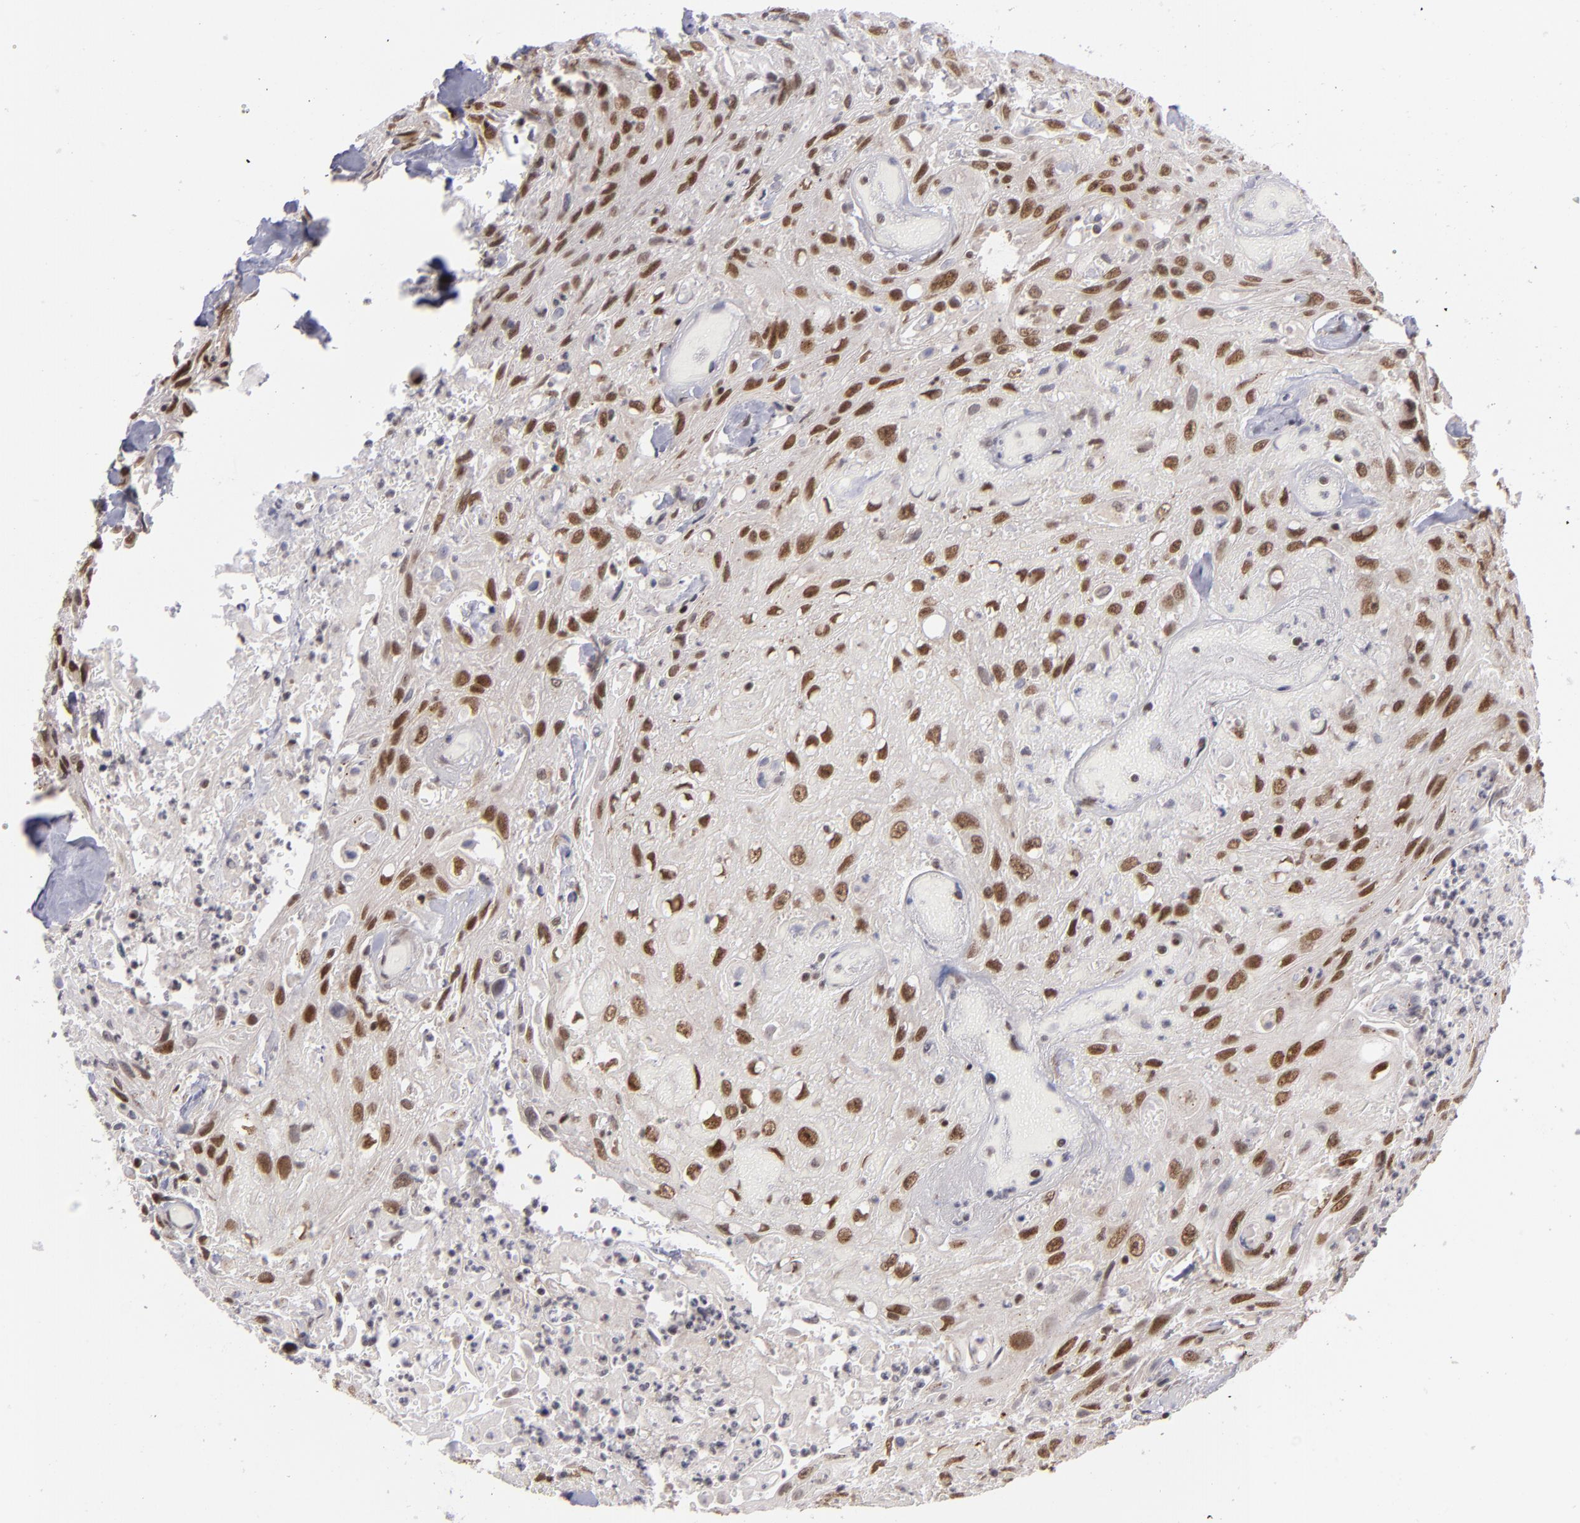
{"staining": {"intensity": "moderate", "quantity": ">75%", "location": "nuclear"}, "tissue": "urothelial cancer", "cell_type": "Tumor cells", "image_type": "cancer", "snomed": [{"axis": "morphology", "description": "Urothelial carcinoma, High grade"}, {"axis": "topography", "description": "Urinary bladder"}], "caption": "Immunohistochemical staining of human urothelial cancer displays medium levels of moderate nuclear protein positivity in approximately >75% of tumor cells.", "gene": "MLLT3", "patient": {"sex": "female", "age": 84}}